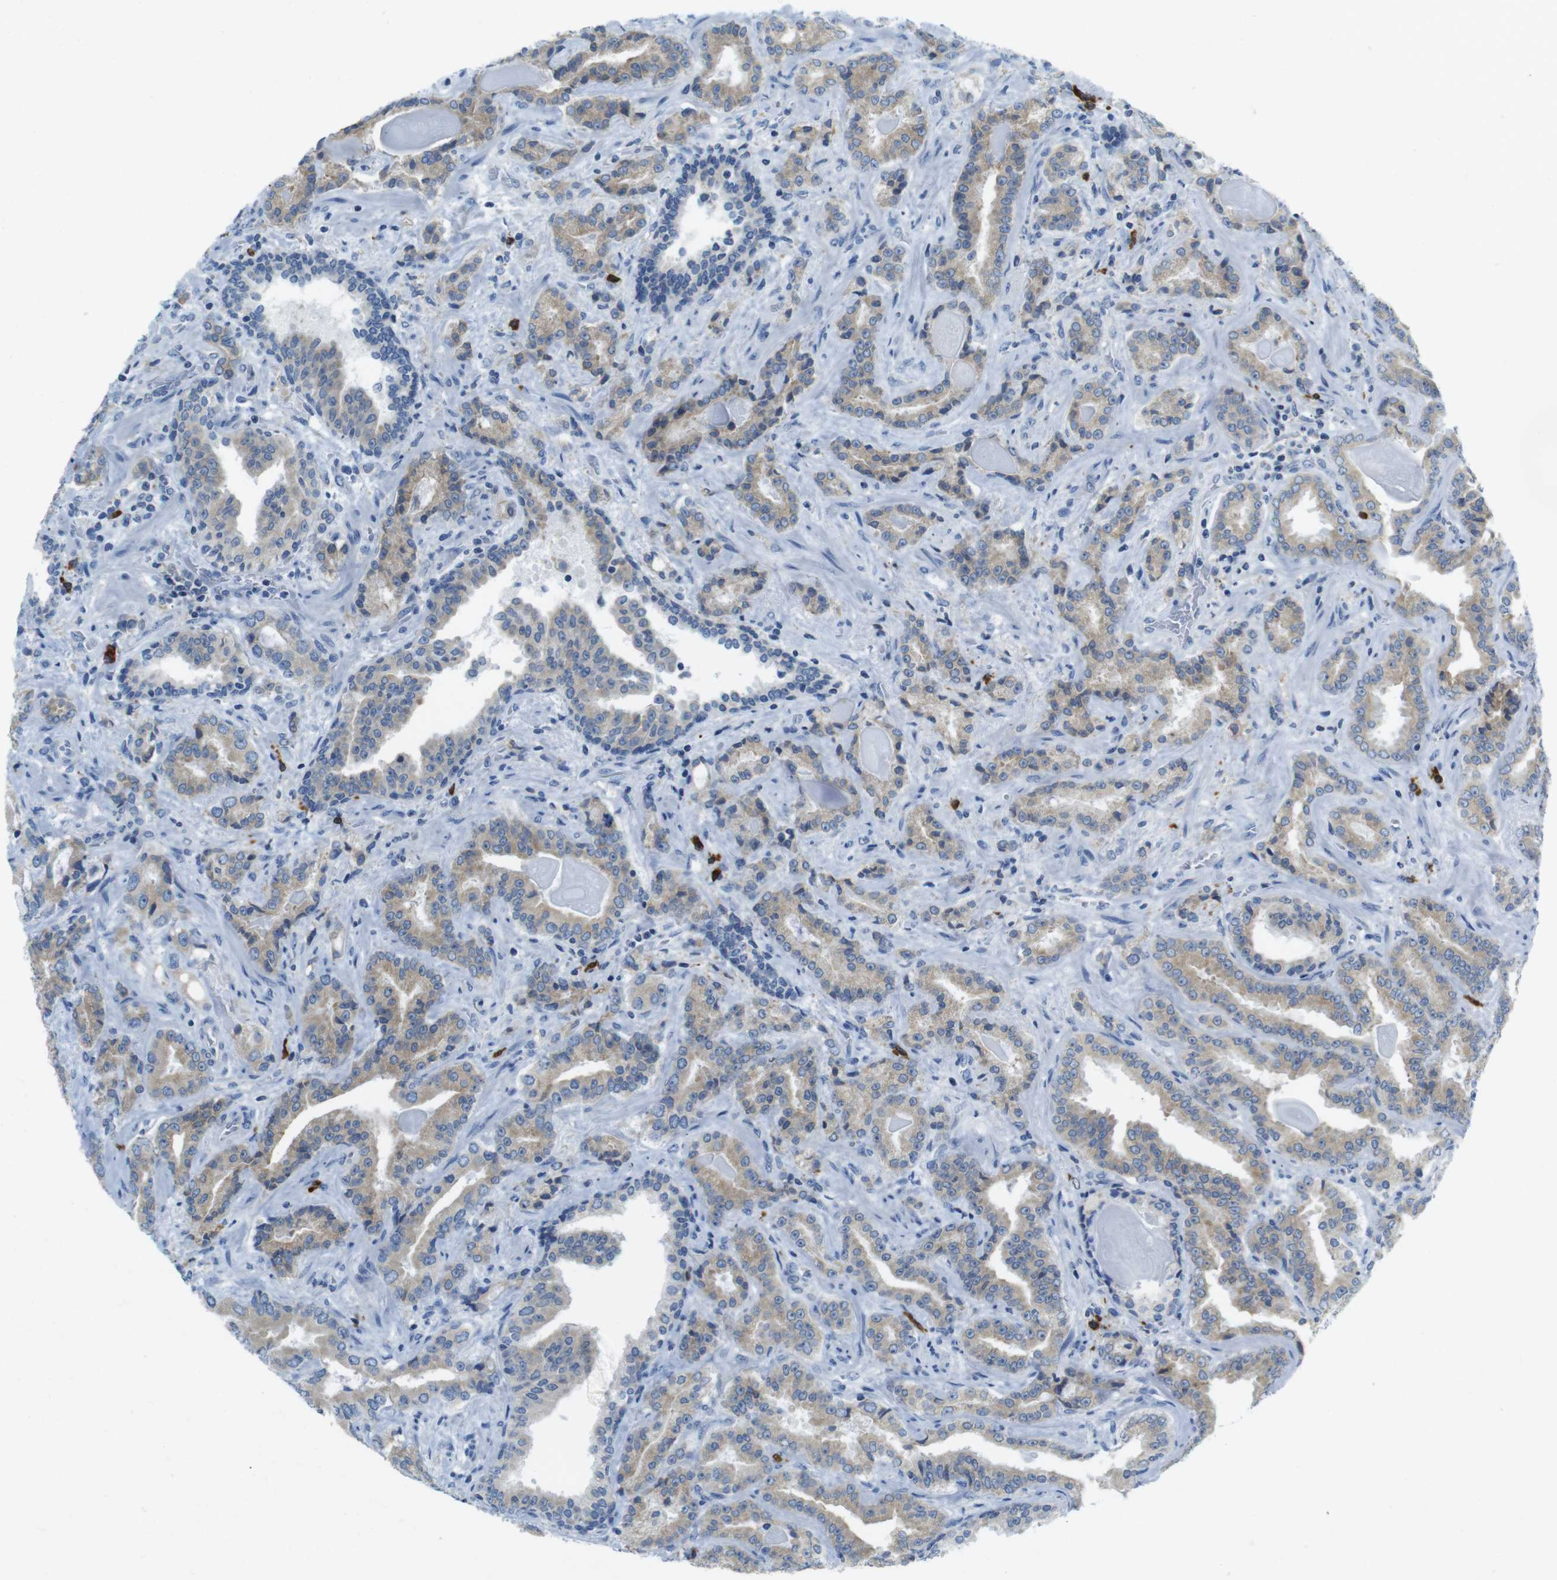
{"staining": {"intensity": "weak", "quantity": ">75%", "location": "cytoplasmic/membranous"}, "tissue": "prostate cancer", "cell_type": "Tumor cells", "image_type": "cancer", "snomed": [{"axis": "morphology", "description": "Adenocarcinoma, Low grade"}, {"axis": "topography", "description": "Prostate"}], "caption": "An immunohistochemistry histopathology image of neoplastic tissue is shown. Protein staining in brown highlights weak cytoplasmic/membranous positivity in prostate adenocarcinoma (low-grade) within tumor cells.", "gene": "CLPTM1L", "patient": {"sex": "male", "age": 60}}